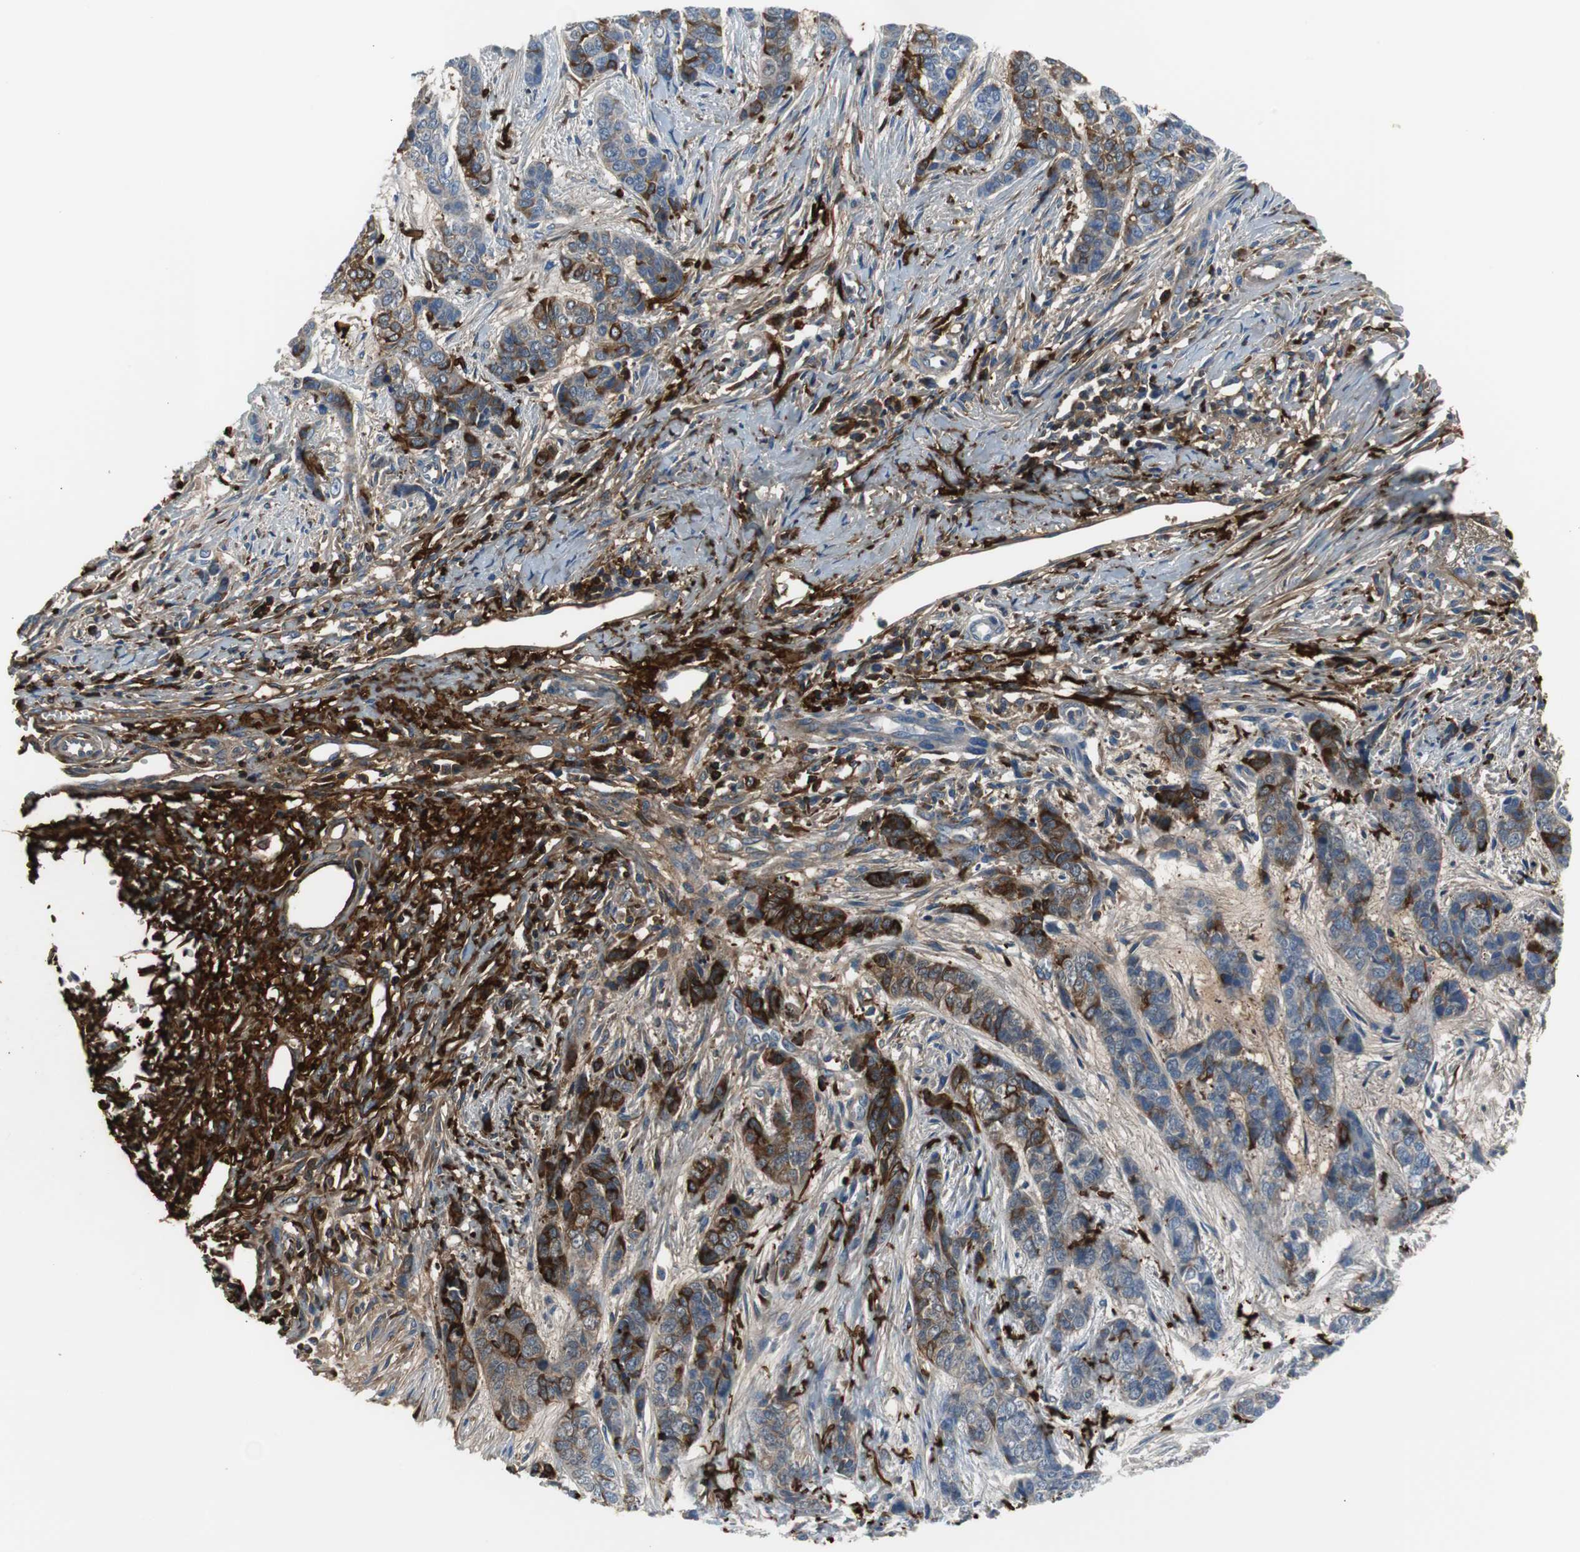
{"staining": {"intensity": "strong", "quantity": "25%-75%", "location": "cytoplasmic/membranous"}, "tissue": "skin cancer", "cell_type": "Tumor cells", "image_type": "cancer", "snomed": [{"axis": "morphology", "description": "Basal cell carcinoma"}, {"axis": "topography", "description": "Skin"}], "caption": "Strong cytoplasmic/membranous staining for a protein is seen in about 25%-75% of tumor cells of skin cancer (basal cell carcinoma) using immunohistochemistry (IHC).", "gene": "APCS", "patient": {"sex": "female", "age": 64}}